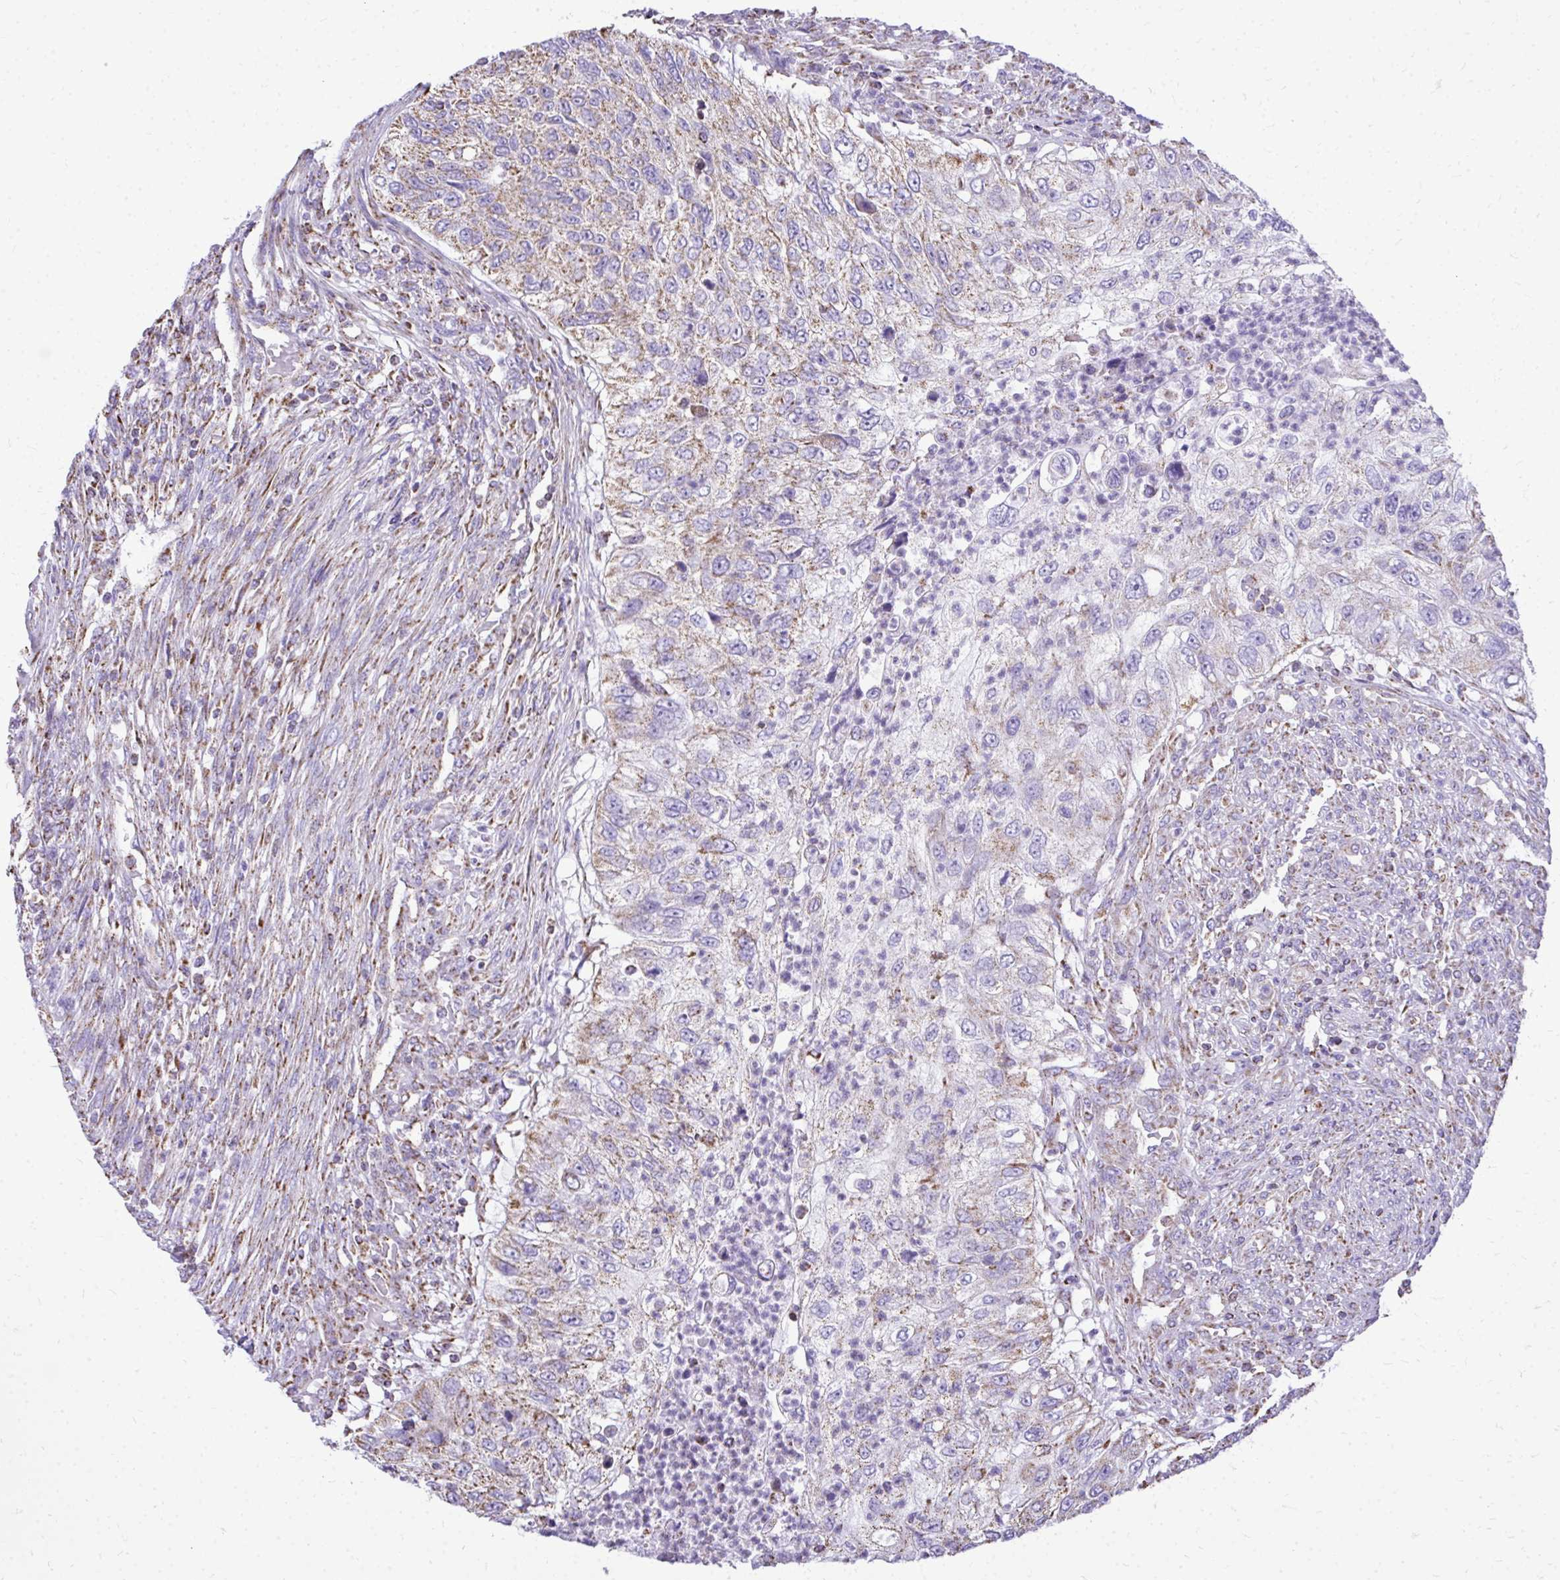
{"staining": {"intensity": "weak", "quantity": ">75%", "location": "cytoplasmic/membranous"}, "tissue": "urothelial cancer", "cell_type": "Tumor cells", "image_type": "cancer", "snomed": [{"axis": "morphology", "description": "Urothelial carcinoma, High grade"}, {"axis": "topography", "description": "Urinary bladder"}], "caption": "The image demonstrates staining of urothelial cancer, revealing weak cytoplasmic/membranous protein expression (brown color) within tumor cells.", "gene": "MPZL2", "patient": {"sex": "female", "age": 60}}